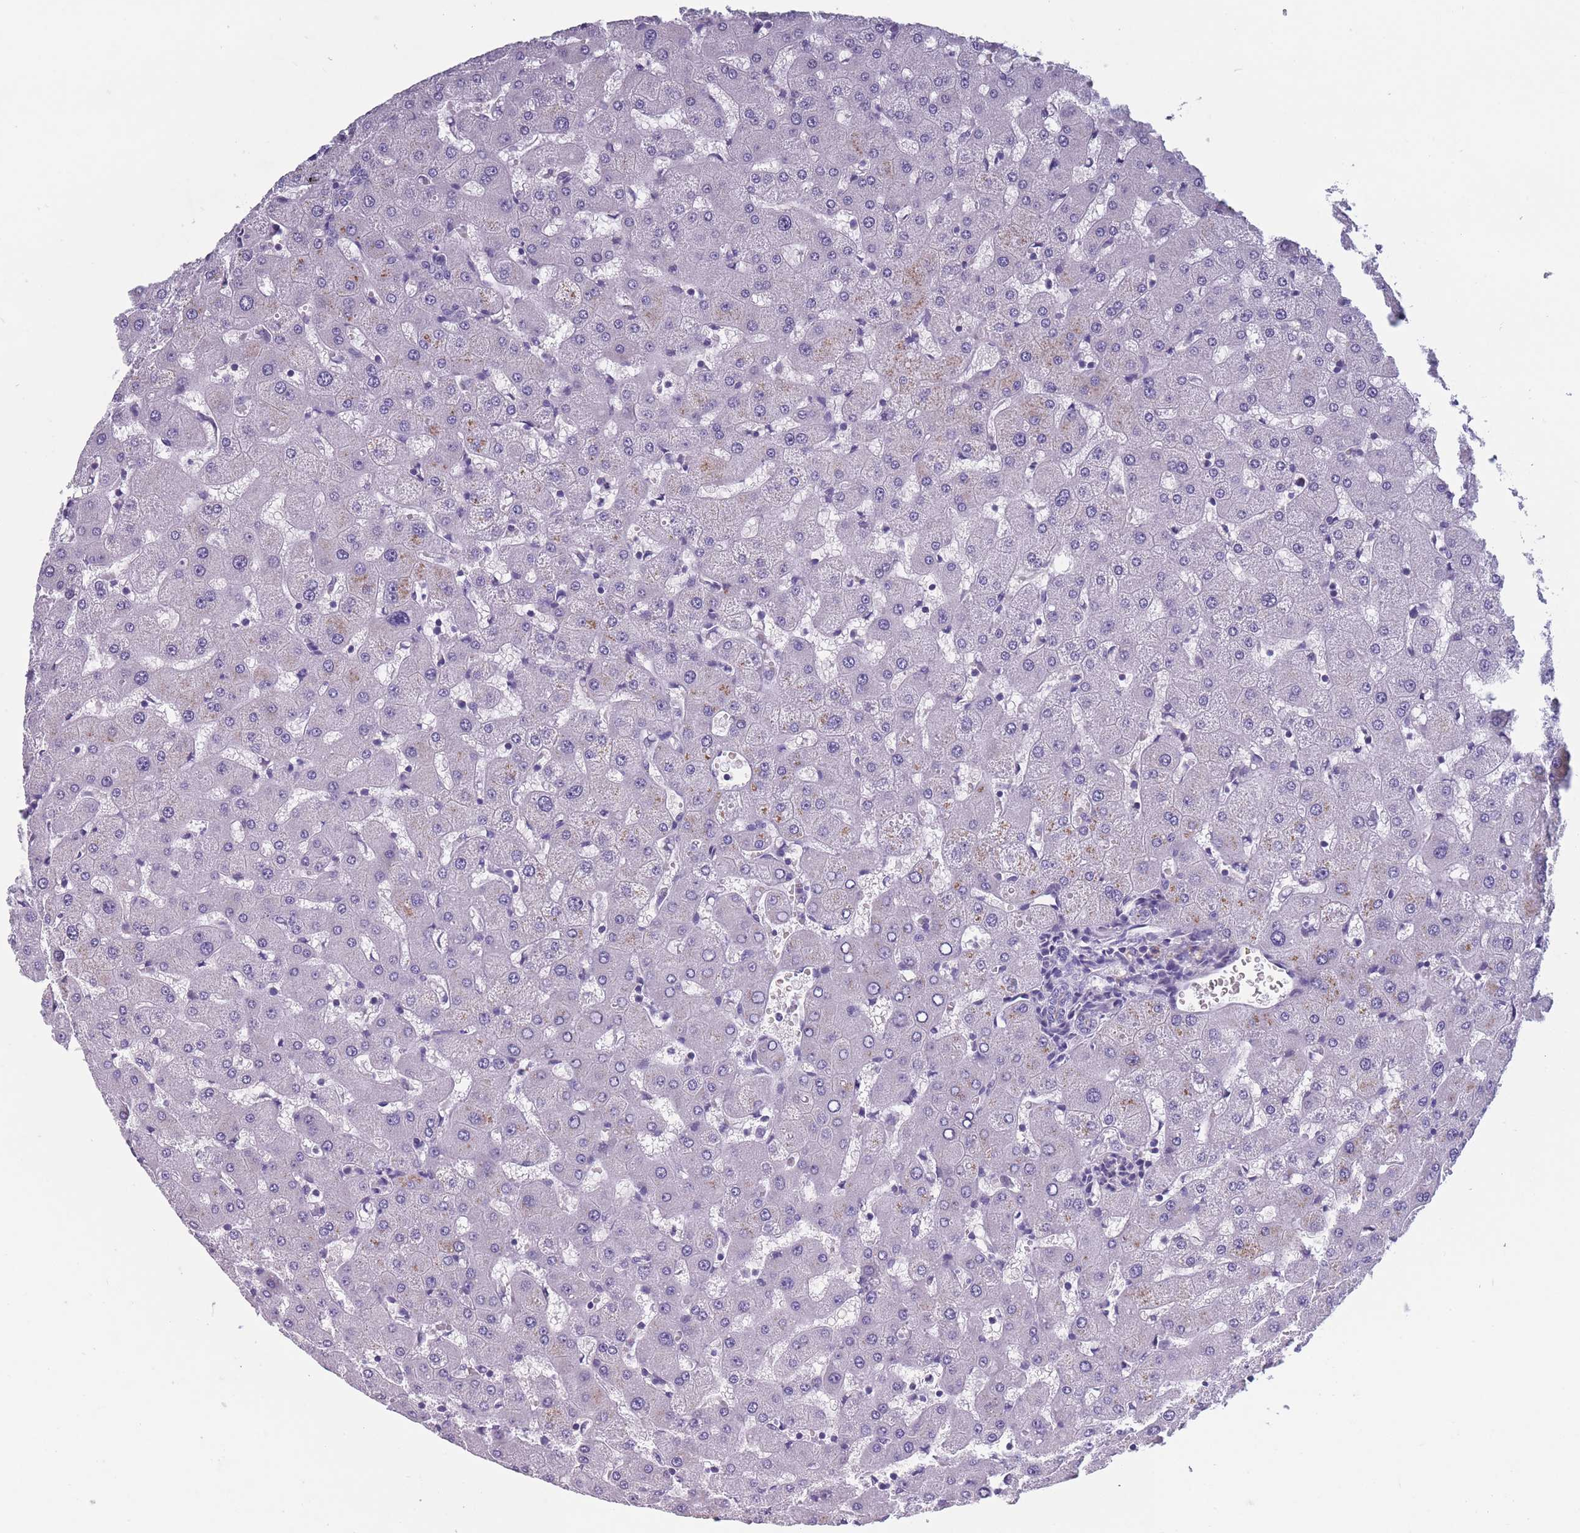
{"staining": {"intensity": "negative", "quantity": "none", "location": "none"}, "tissue": "liver", "cell_type": "Cholangiocytes", "image_type": "normal", "snomed": [{"axis": "morphology", "description": "Normal tissue, NOS"}, {"axis": "topography", "description": "Liver"}], "caption": "Cholangiocytes show no significant staining in benign liver. (DAB (3,3'-diaminobenzidine) IHC with hematoxylin counter stain).", "gene": "OR4C5", "patient": {"sex": "female", "age": 63}}